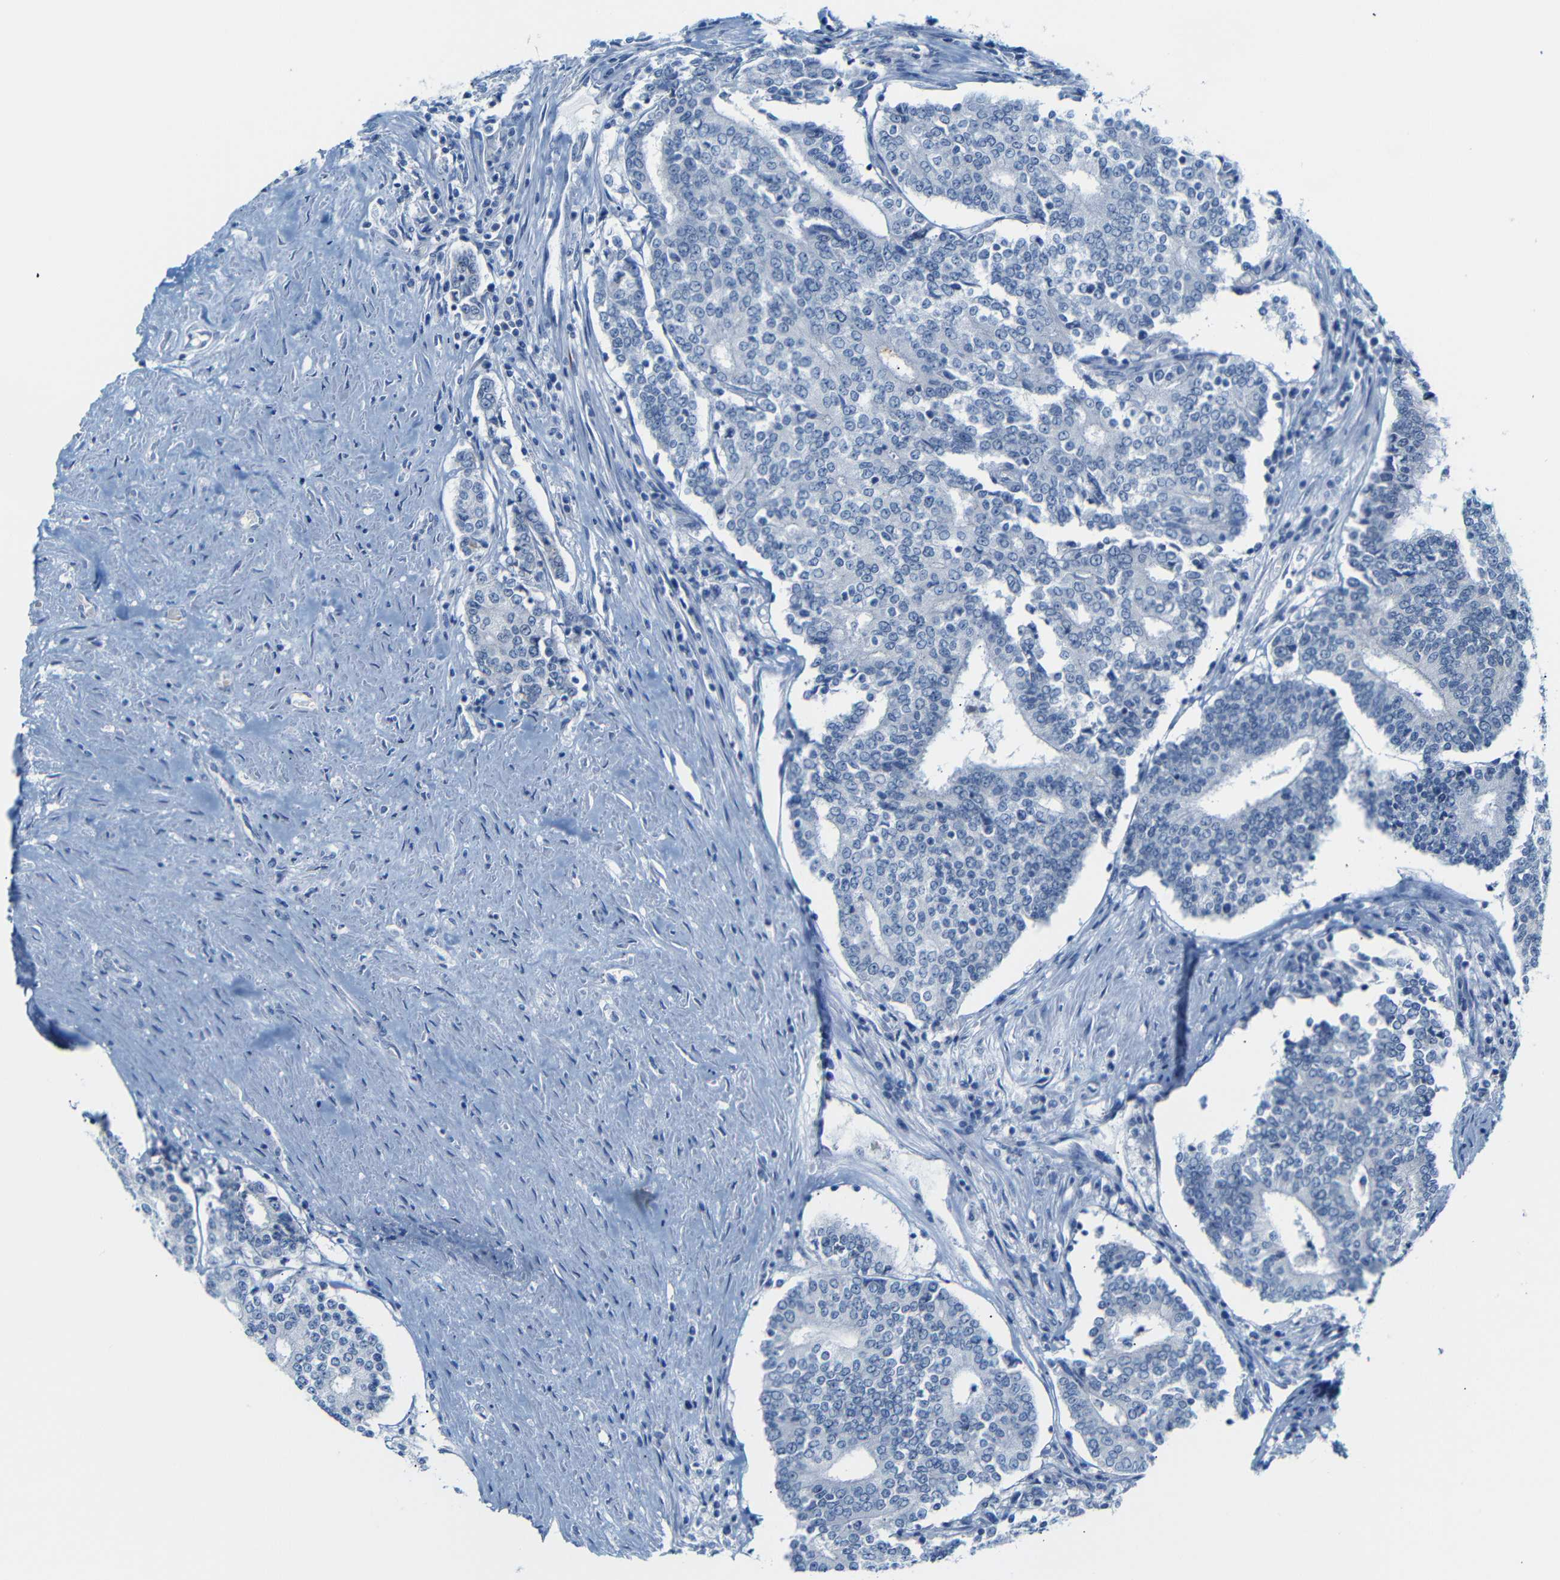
{"staining": {"intensity": "negative", "quantity": "none", "location": "none"}, "tissue": "prostate cancer", "cell_type": "Tumor cells", "image_type": "cancer", "snomed": [{"axis": "morphology", "description": "Normal tissue, NOS"}, {"axis": "morphology", "description": "Adenocarcinoma, High grade"}, {"axis": "topography", "description": "Prostate"}, {"axis": "topography", "description": "Seminal veicle"}], "caption": "There is no significant expression in tumor cells of prostate adenocarcinoma (high-grade).", "gene": "DYNAP", "patient": {"sex": "male", "age": 55}}